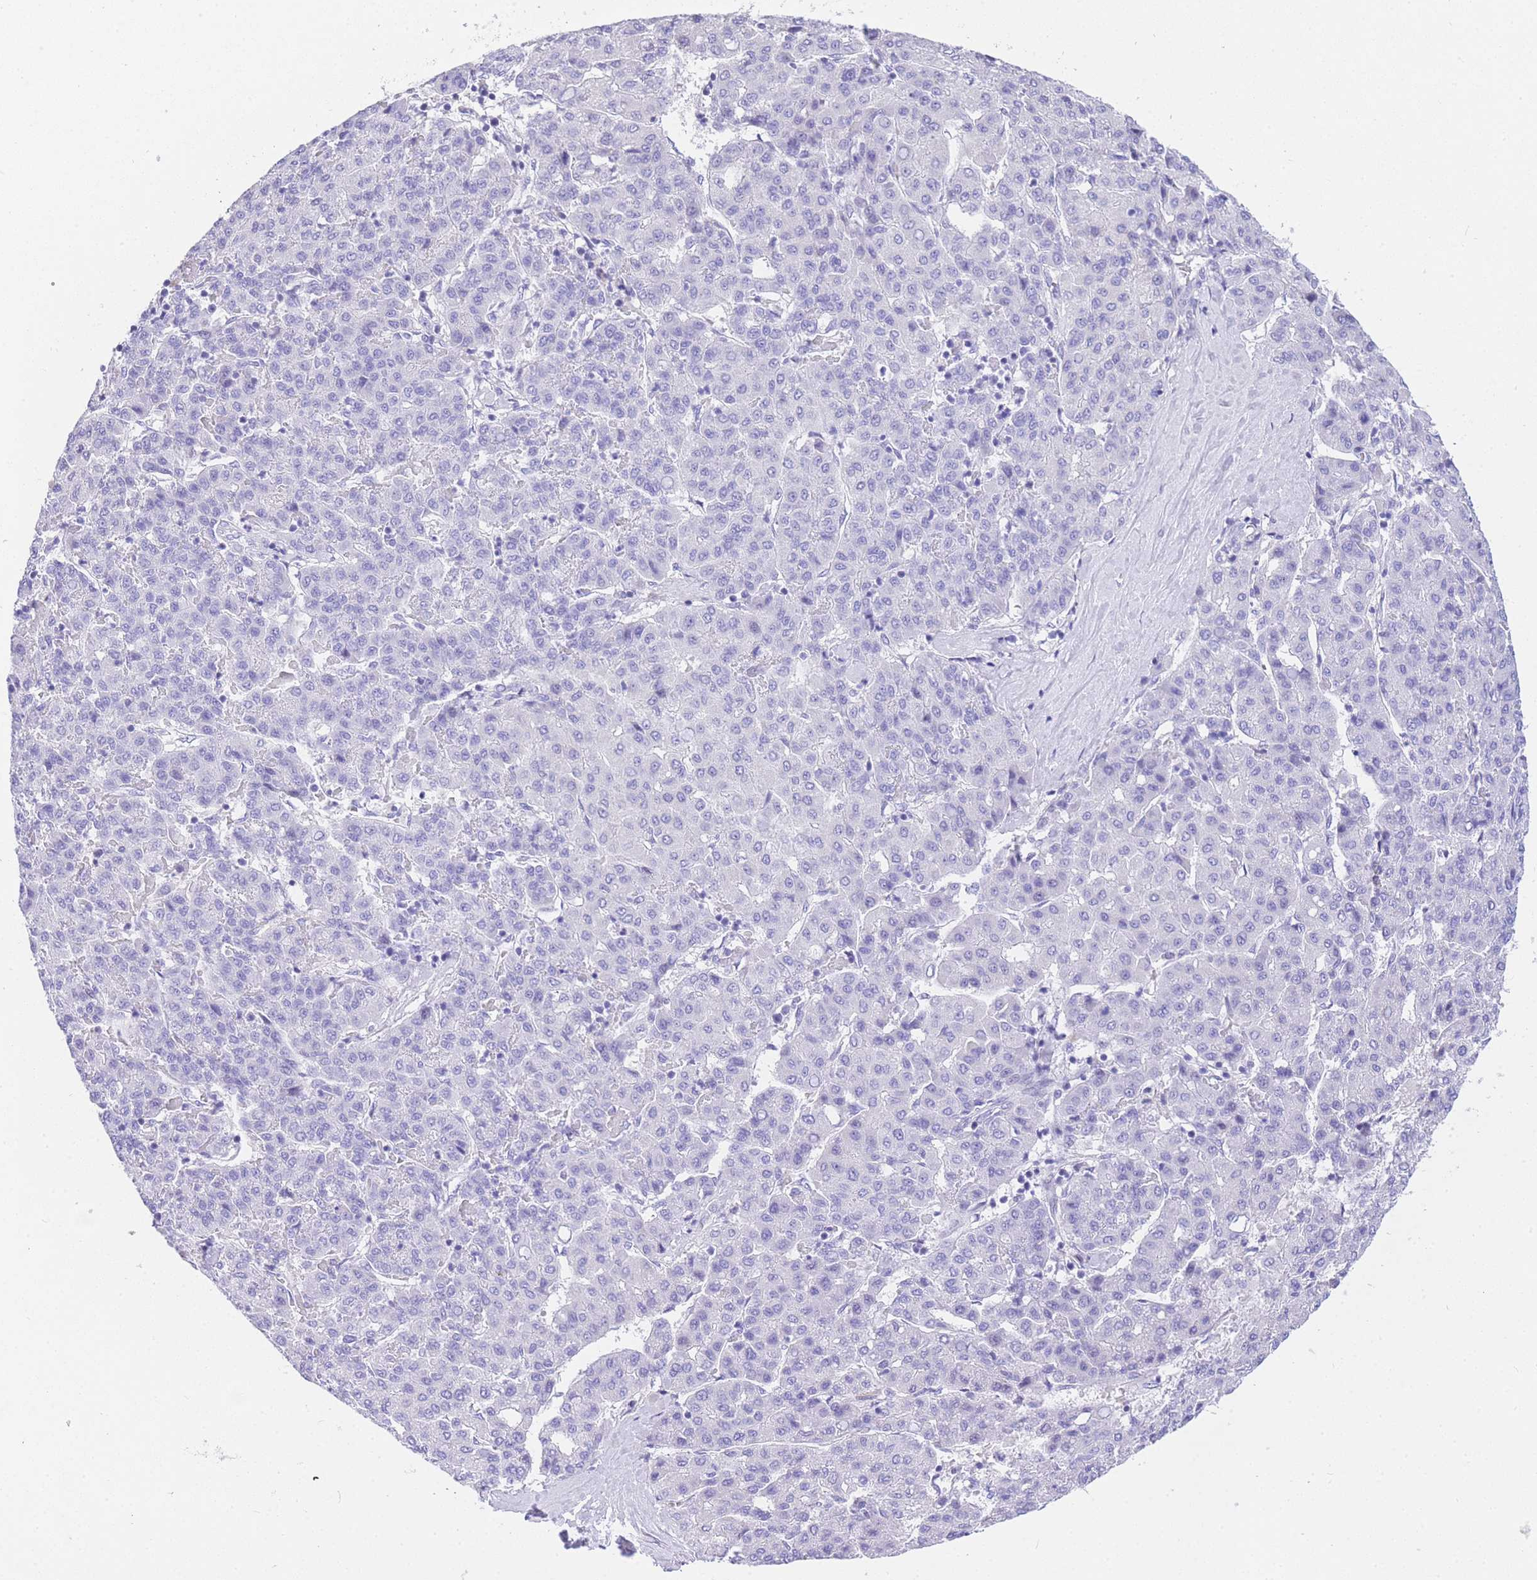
{"staining": {"intensity": "negative", "quantity": "none", "location": "none"}, "tissue": "liver cancer", "cell_type": "Tumor cells", "image_type": "cancer", "snomed": [{"axis": "morphology", "description": "Carcinoma, Hepatocellular, NOS"}, {"axis": "topography", "description": "Liver"}], "caption": "Liver cancer (hepatocellular carcinoma) stained for a protein using IHC displays no positivity tumor cells.", "gene": "TIFAB", "patient": {"sex": "male", "age": 65}}